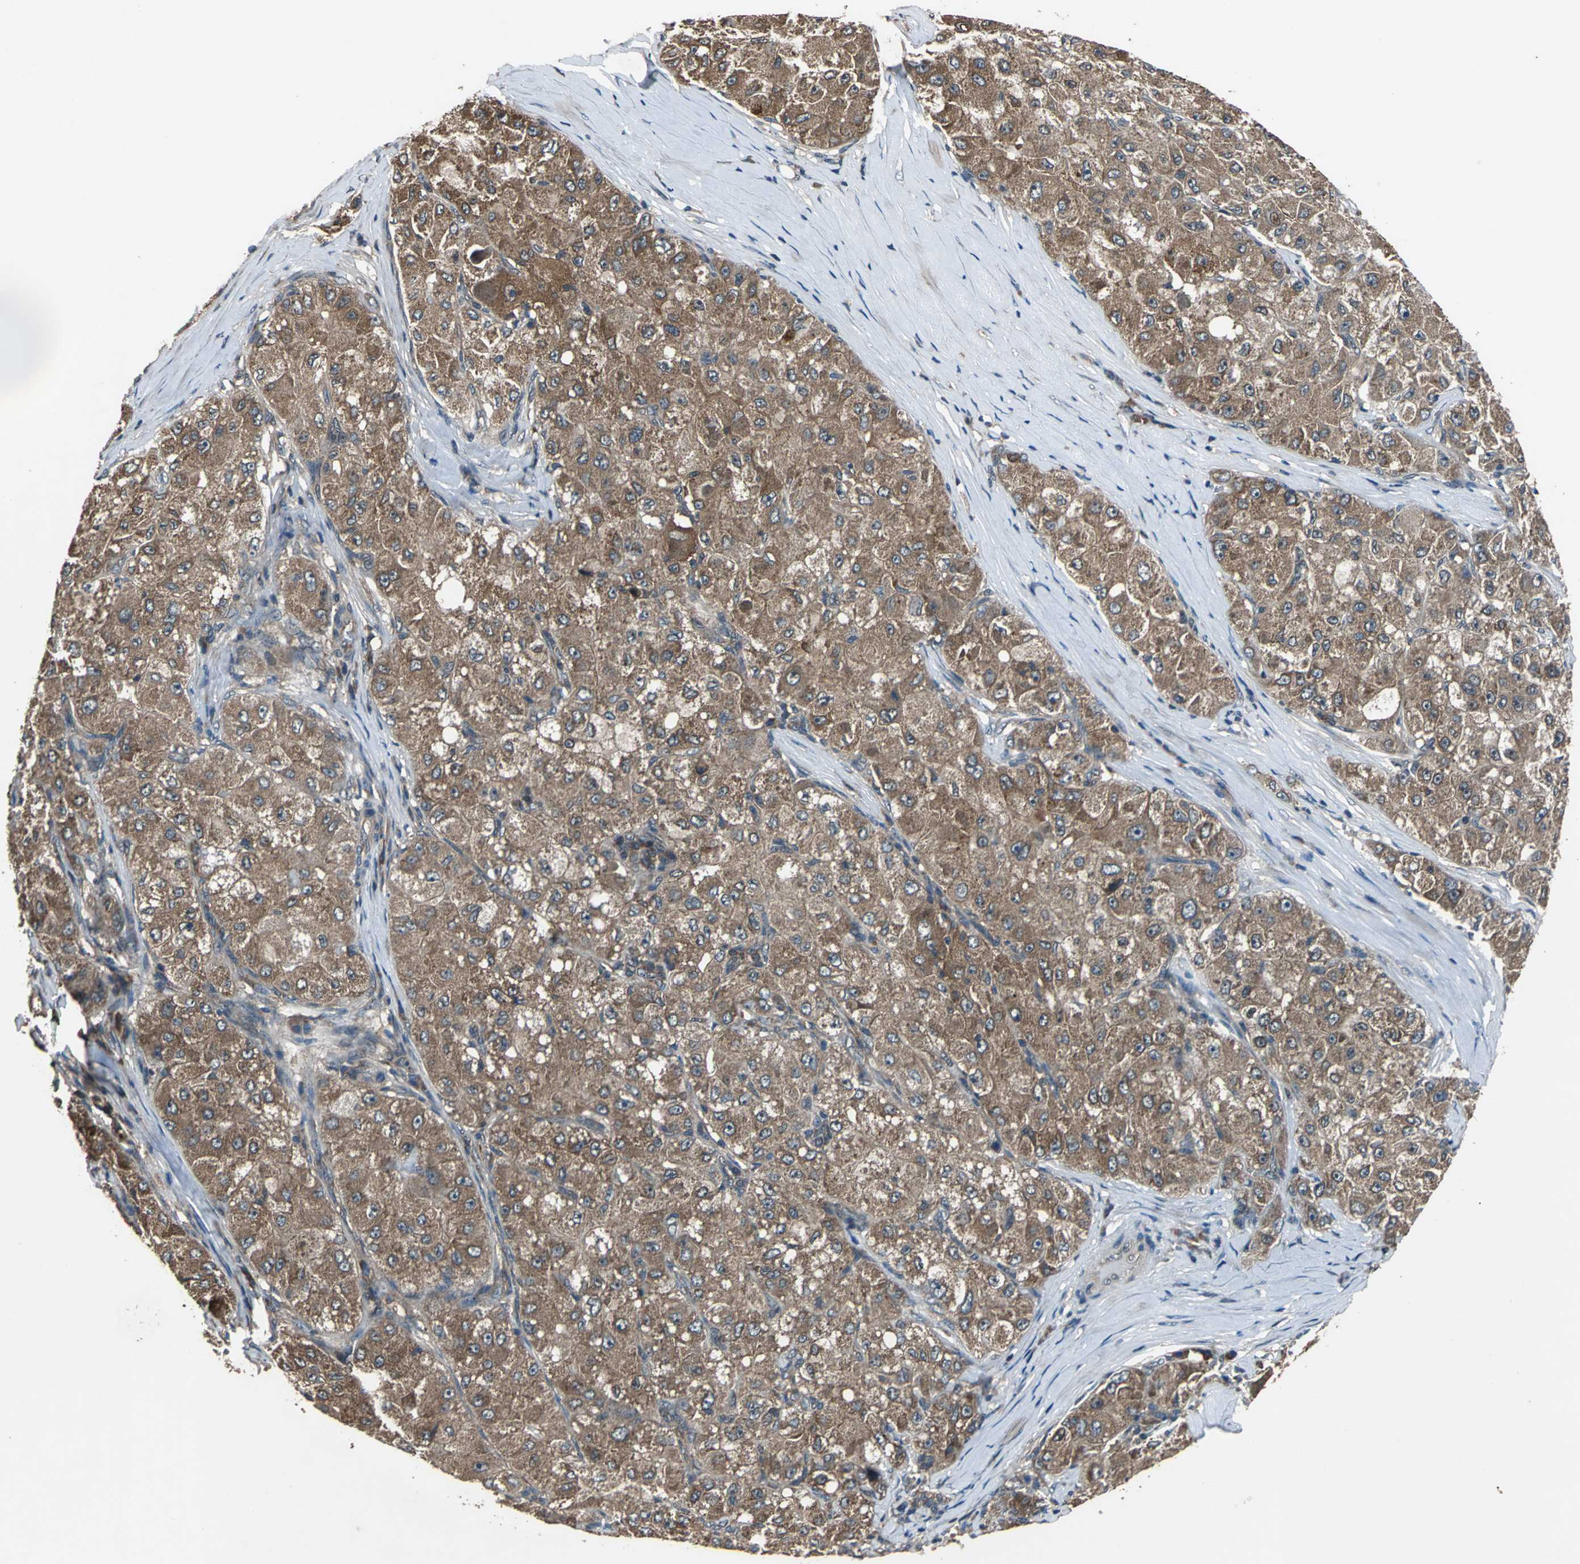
{"staining": {"intensity": "strong", "quantity": ">75%", "location": "cytoplasmic/membranous"}, "tissue": "liver cancer", "cell_type": "Tumor cells", "image_type": "cancer", "snomed": [{"axis": "morphology", "description": "Carcinoma, Hepatocellular, NOS"}, {"axis": "topography", "description": "Liver"}], "caption": "Hepatocellular carcinoma (liver) stained for a protein (brown) displays strong cytoplasmic/membranous positive expression in about >75% of tumor cells.", "gene": "ZNF608", "patient": {"sex": "male", "age": 80}}